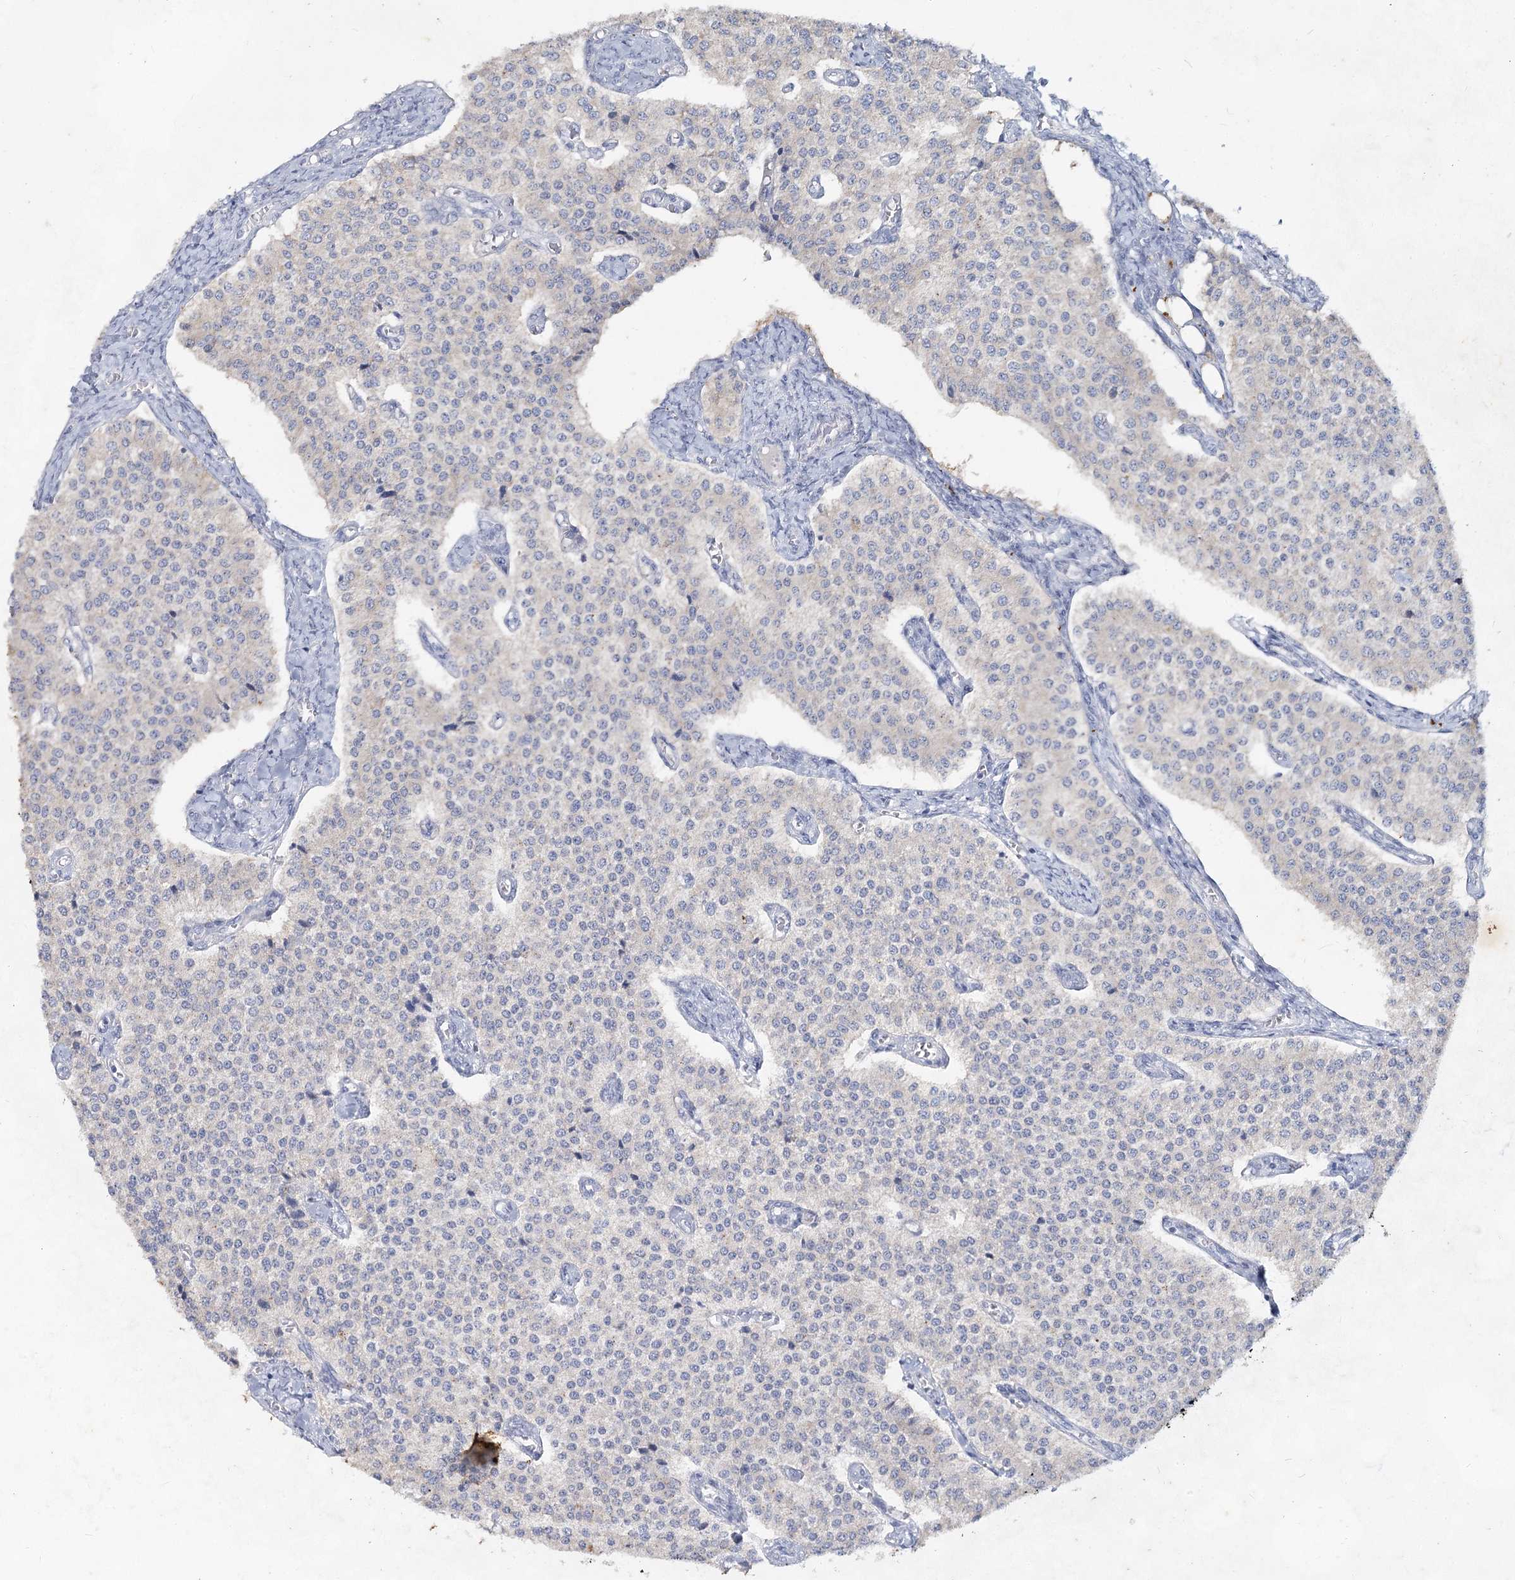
{"staining": {"intensity": "negative", "quantity": "none", "location": "none"}, "tissue": "carcinoid", "cell_type": "Tumor cells", "image_type": "cancer", "snomed": [{"axis": "morphology", "description": "Carcinoid, malignant, NOS"}, {"axis": "topography", "description": "Colon"}], "caption": "Immunohistochemistry (IHC) of human carcinoid shows no staining in tumor cells.", "gene": "CCDC73", "patient": {"sex": "female", "age": 52}}